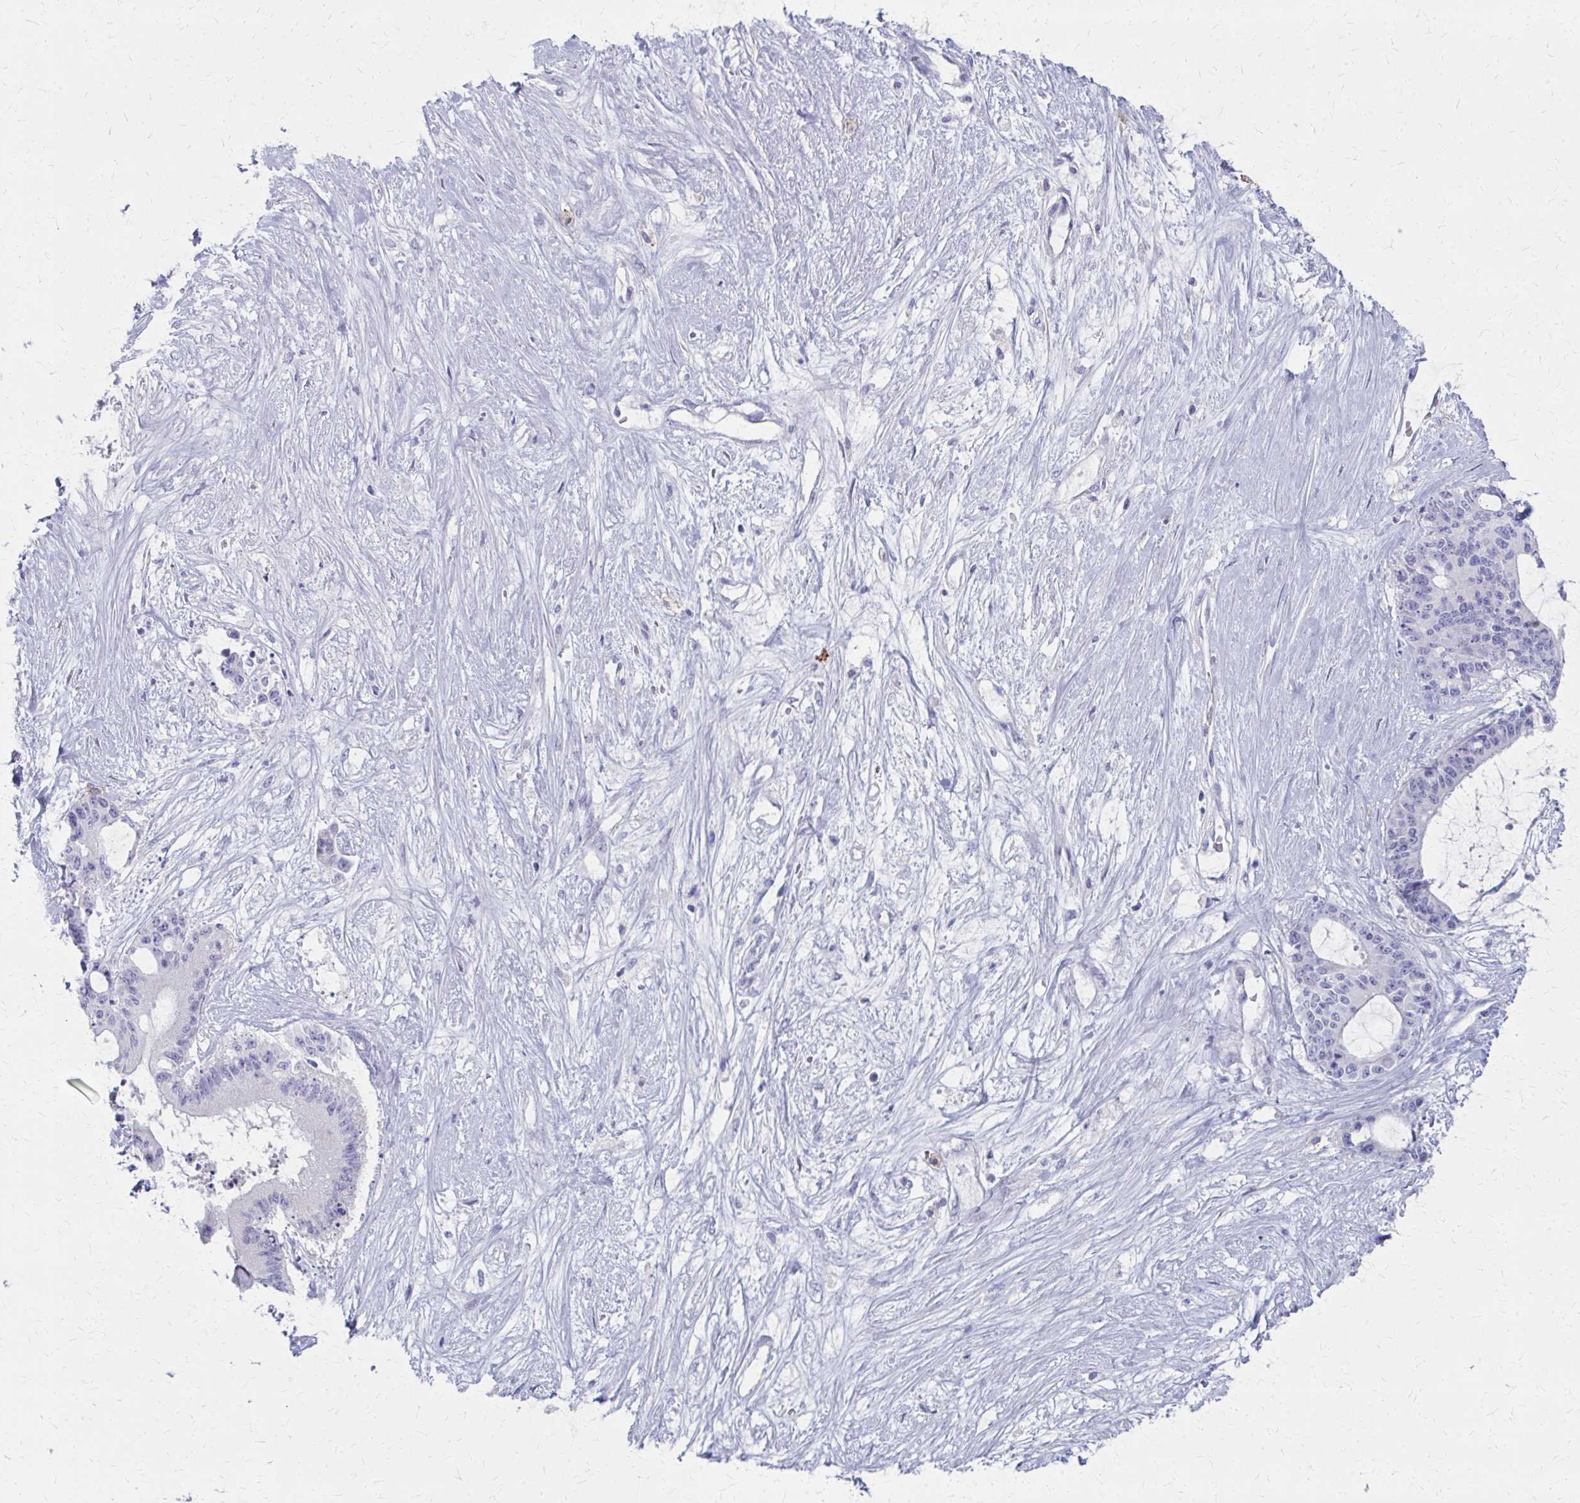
{"staining": {"intensity": "negative", "quantity": "none", "location": "none"}, "tissue": "liver cancer", "cell_type": "Tumor cells", "image_type": "cancer", "snomed": [{"axis": "morphology", "description": "Normal tissue, NOS"}, {"axis": "morphology", "description": "Cholangiocarcinoma"}, {"axis": "topography", "description": "Liver"}, {"axis": "topography", "description": "Peripheral nerve tissue"}], "caption": "This is a image of immunohistochemistry staining of cholangiocarcinoma (liver), which shows no positivity in tumor cells.", "gene": "MS4A2", "patient": {"sex": "female", "age": 73}}